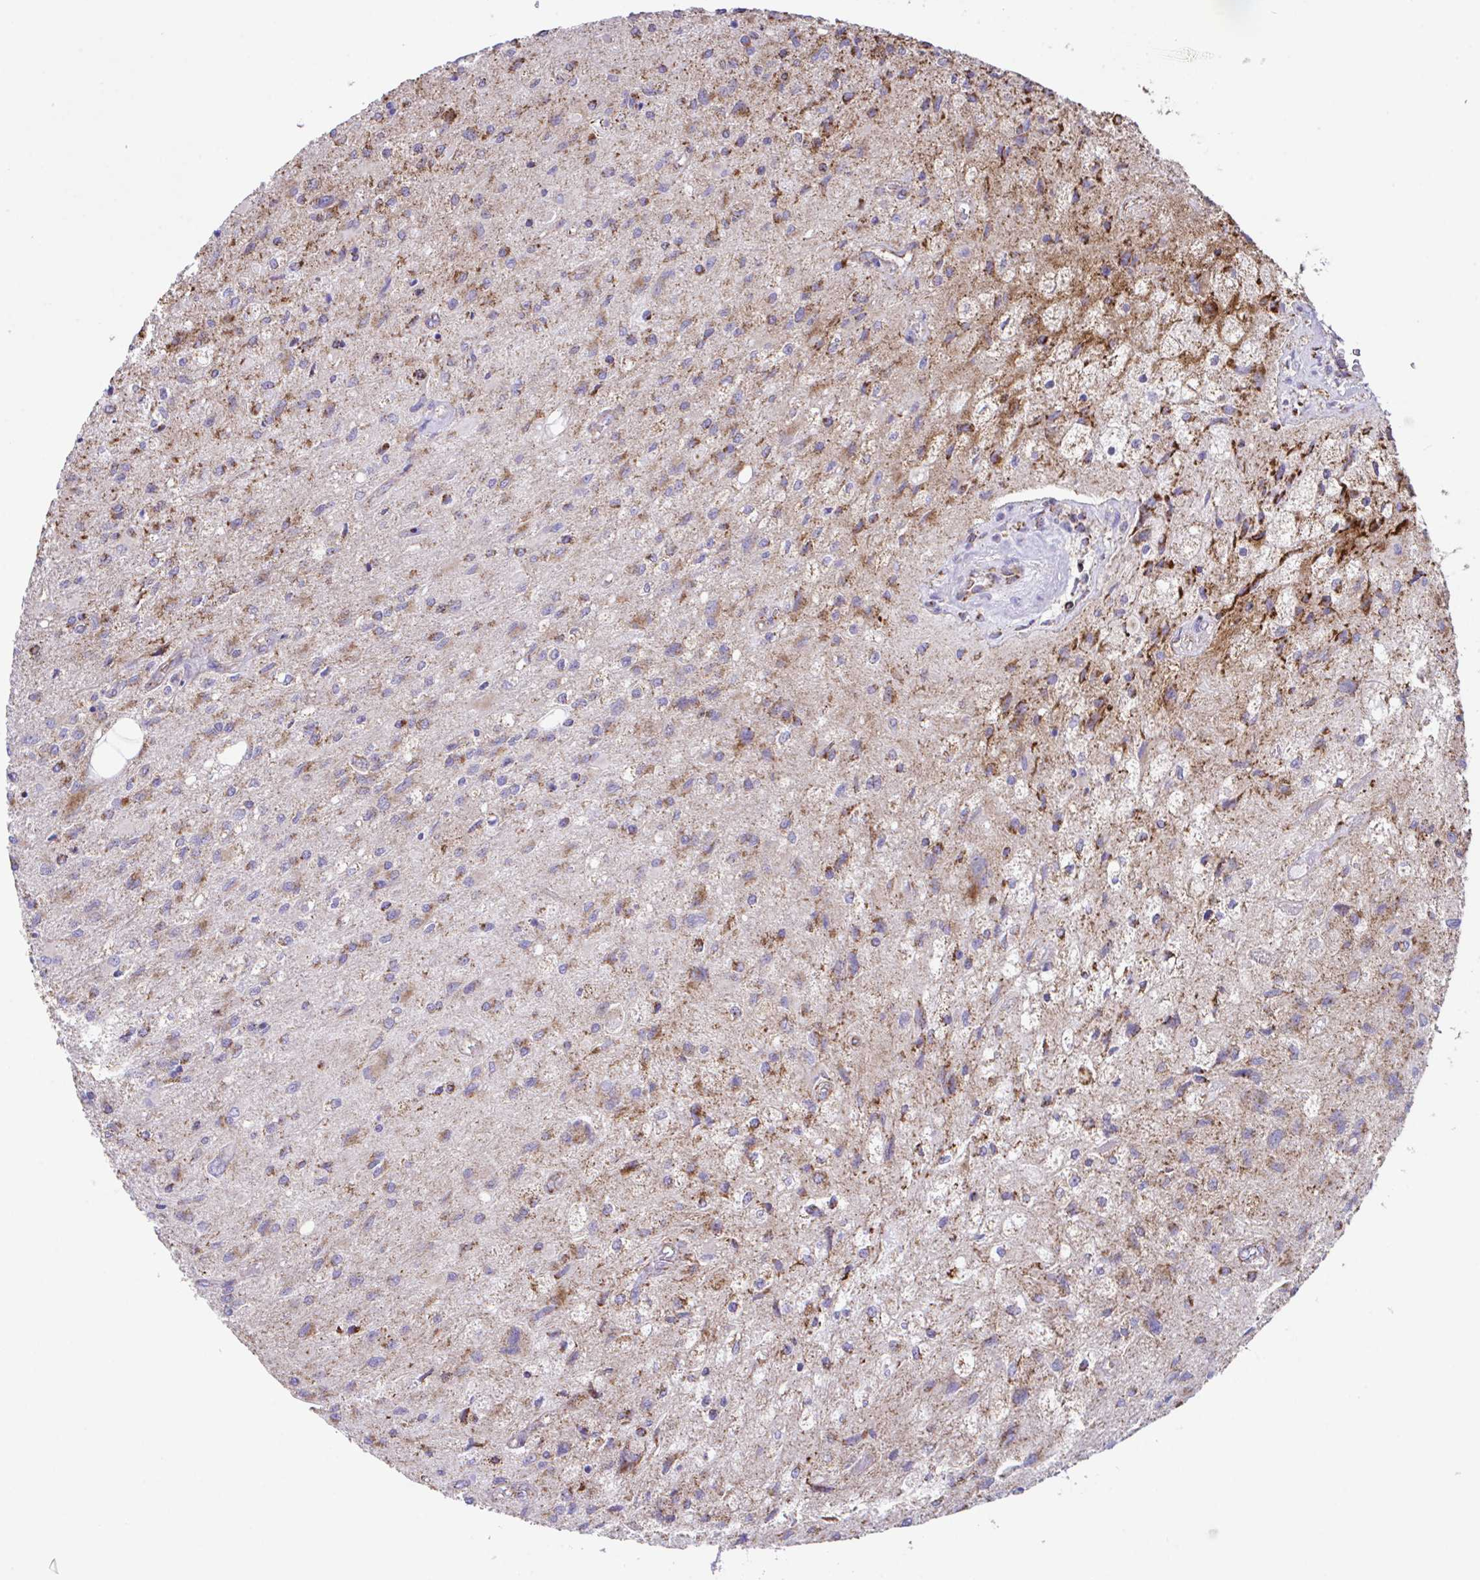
{"staining": {"intensity": "moderate", "quantity": "25%-75%", "location": "cytoplasmic/membranous"}, "tissue": "glioma", "cell_type": "Tumor cells", "image_type": "cancer", "snomed": [{"axis": "morphology", "description": "Glioma, malignant, High grade"}, {"axis": "topography", "description": "Brain"}], "caption": "Immunohistochemical staining of human malignant high-grade glioma demonstrates moderate cytoplasmic/membranous protein positivity in about 25%-75% of tumor cells. The staining was performed using DAB, with brown indicating positive protein expression. Nuclei are stained blue with hematoxylin.", "gene": "PCMTD2", "patient": {"sex": "female", "age": 70}}